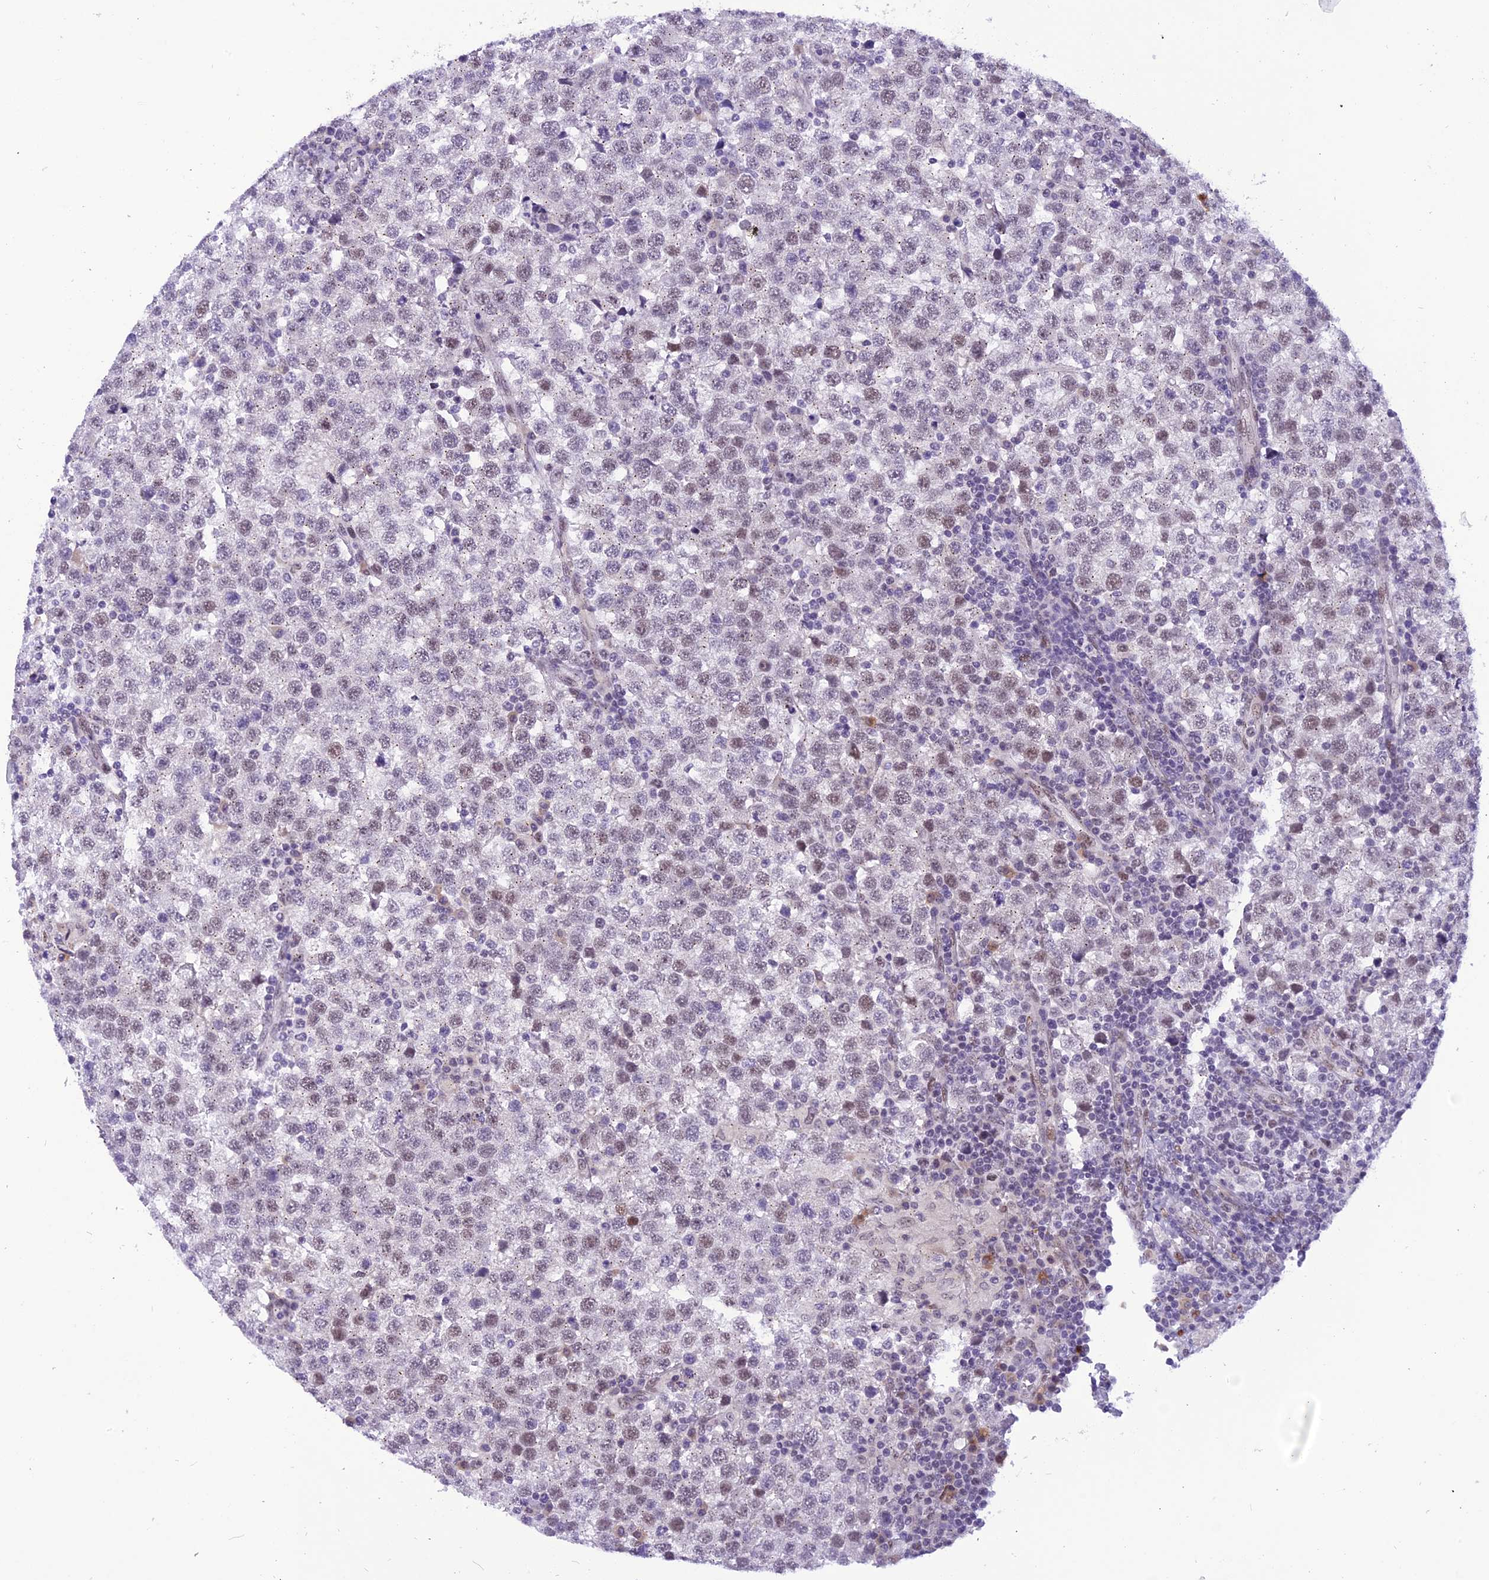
{"staining": {"intensity": "negative", "quantity": "none", "location": "none"}, "tissue": "testis cancer", "cell_type": "Tumor cells", "image_type": "cancer", "snomed": [{"axis": "morphology", "description": "Seminoma, NOS"}, {"axis": "topography", "description": "Testis"}], "caption": "High magnification brightfield microscopy of testis cancer (seminoma) stained with DAB (brown) and counterstained with hematoxylin (blue): tumor cells show no significant expression. (Stains: DAB immunohistochemistry (IHC) with hematoxylin counter stain, Microscopy: brightfield microscopy at high magnification).", "gene": "IRF2BP1", "patient": {"sex": "male", "age": 34}}